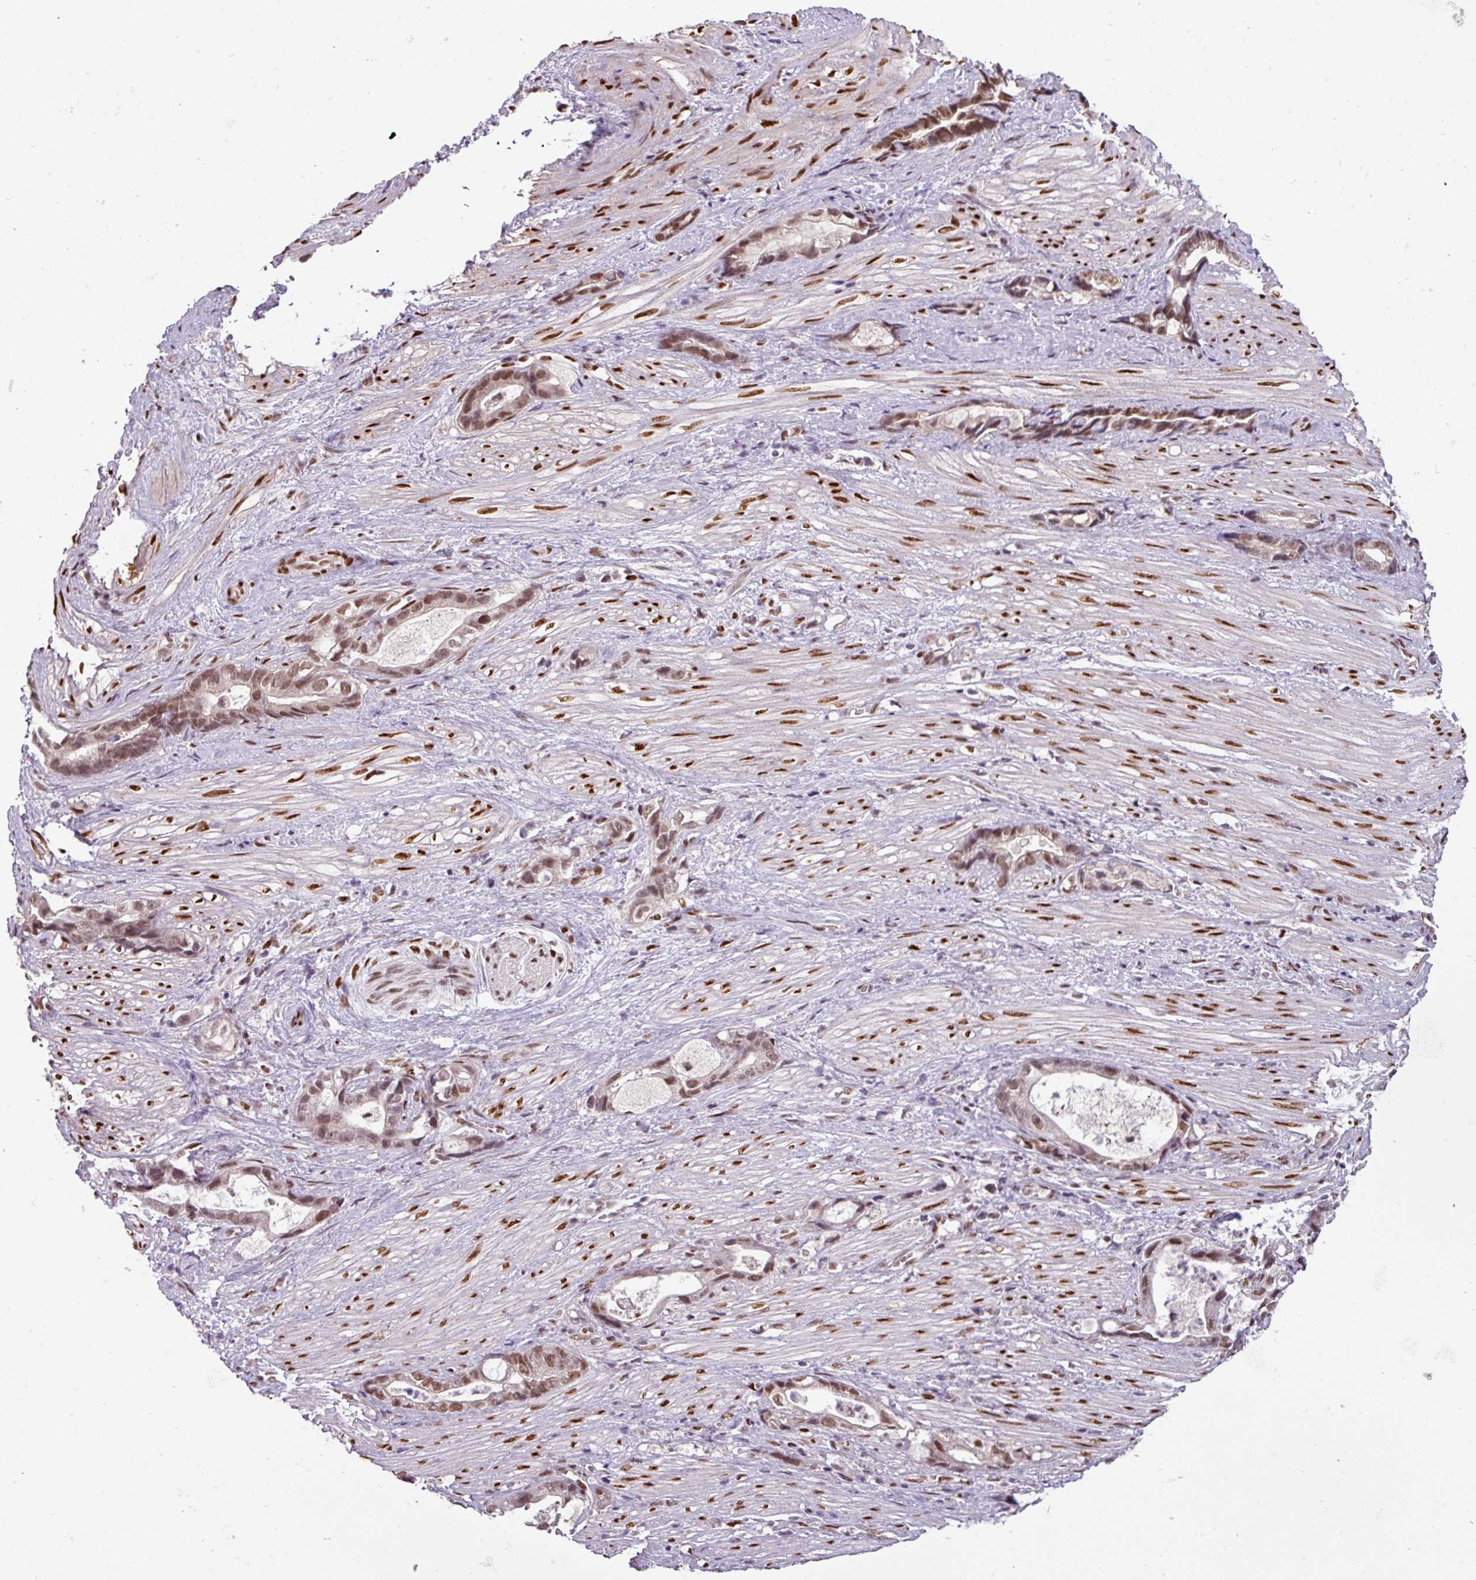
{"staining": {"intensity": "moderate", "quantity": ">75%", "location": "nuclear"}, "tissue": "stomach cancer", "cell_type": "Tumor cells", "image_type": "cancer", "snomed": [{"axis": "morphology", "description": "Adenocarcinoma, NOS"}, {"axis": "topography", "description": "Stomach"}], "caption": "DAB (3,3'-diaminobenzidine) immunohistochemical staining of stomach cancer reveals moderate nuclear protein staining in approximately >75% of tumor cells.", "gene": "IRF2BPL", "patient": {"sex": "male", "age": 55}}